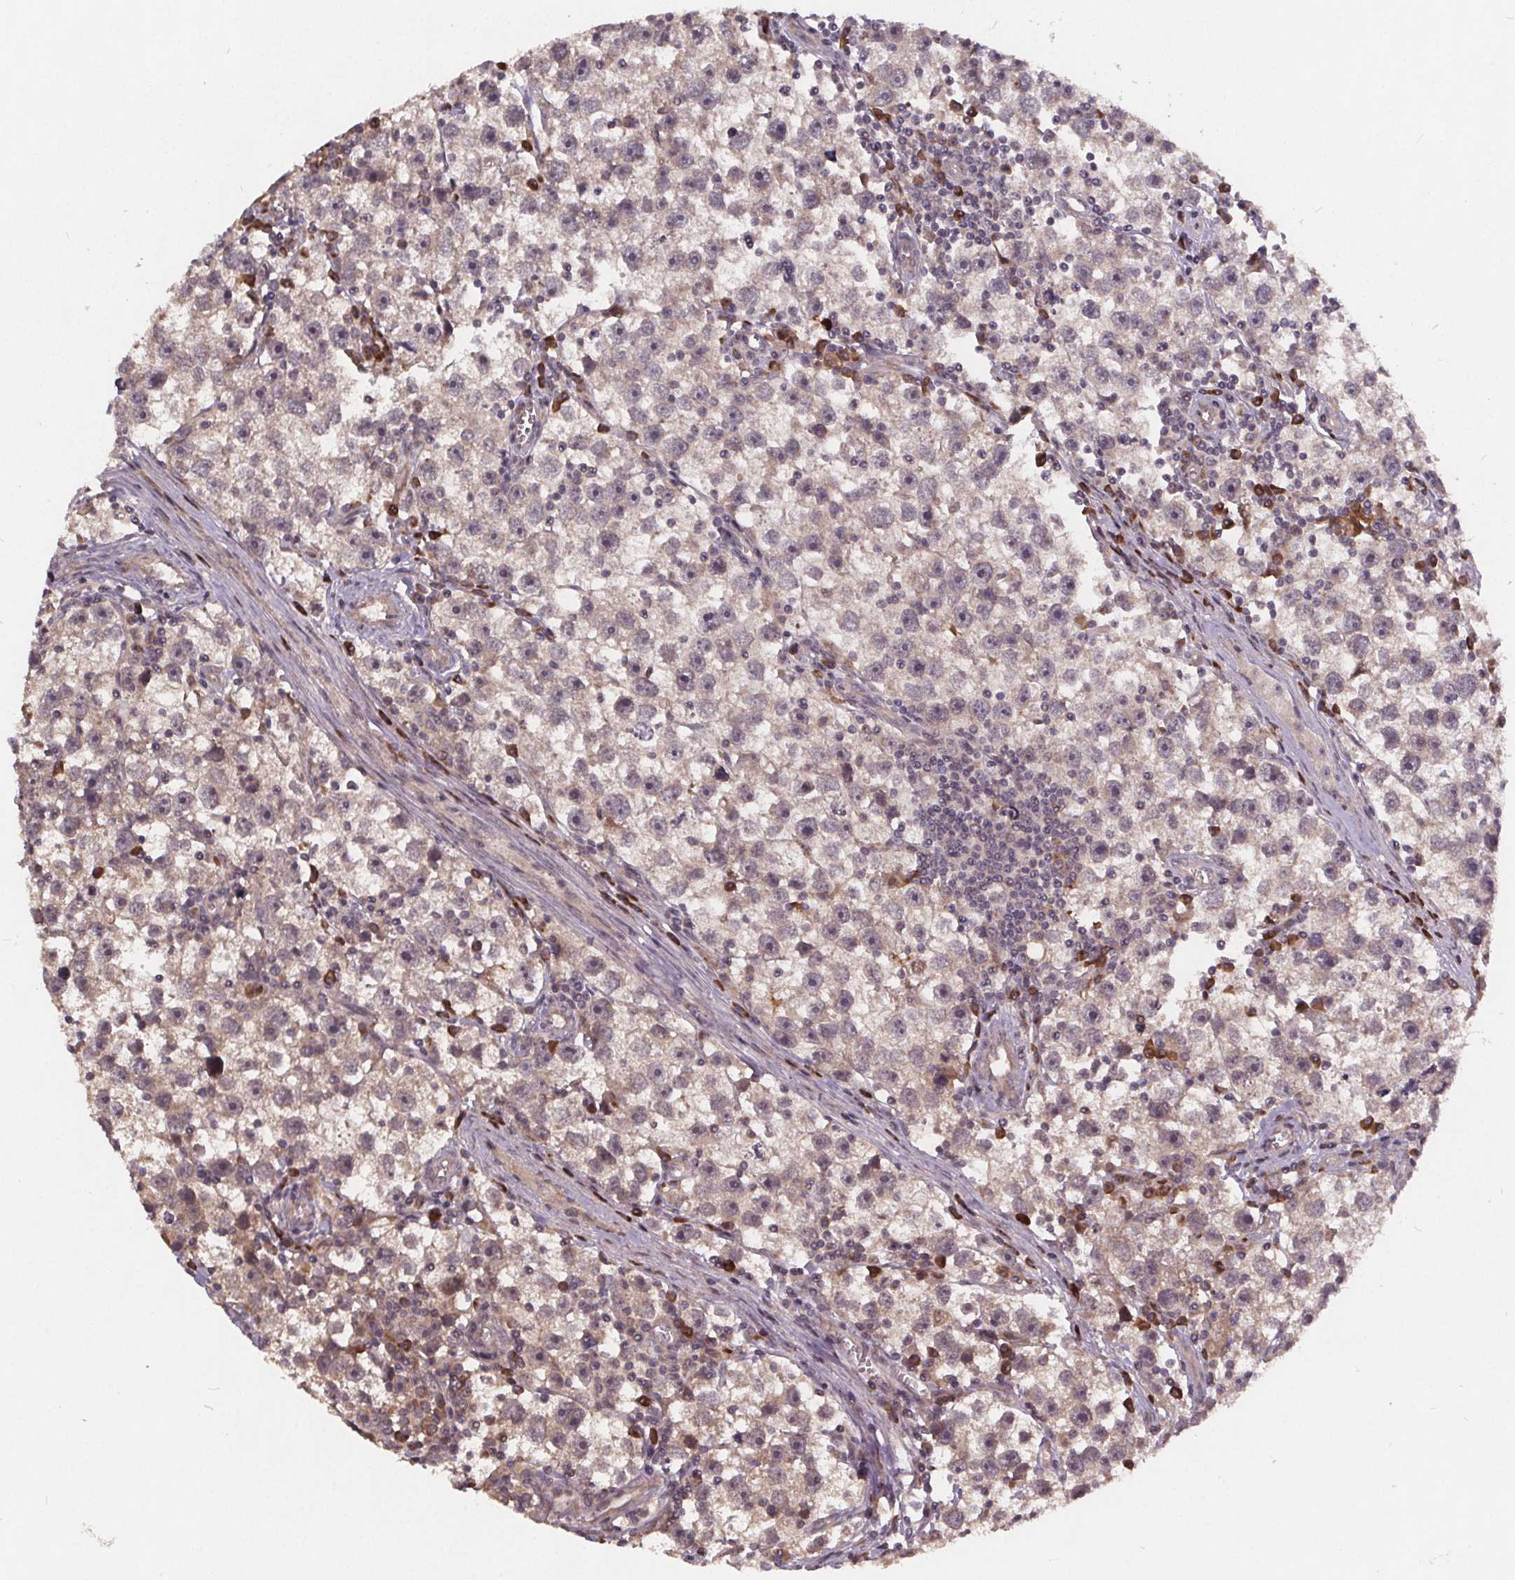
{"staining": {"intensity": "negative", "quantity": "none", "location": "none"}, "tissue": "testis cancer", "cell_type": "Tumor cells", "image_type": "cancer", "snomed": [{"axis": "morphology", "description": "Seminoma, NOS"}, {"axis": "topography", "description": "Testis"}], "caption": "IHC histopathology image of neoplastic tissue: human testis cancer stained with DAB displays no significant protein expression in tumor cells. Brightfield microscopy of immunohistochemistry (IHC) stained with DAB (brown) and hematoxylin (blue), captured at high magnification.", "gene": "USP9X", "patient": {"sex": "male", "age": 30}}